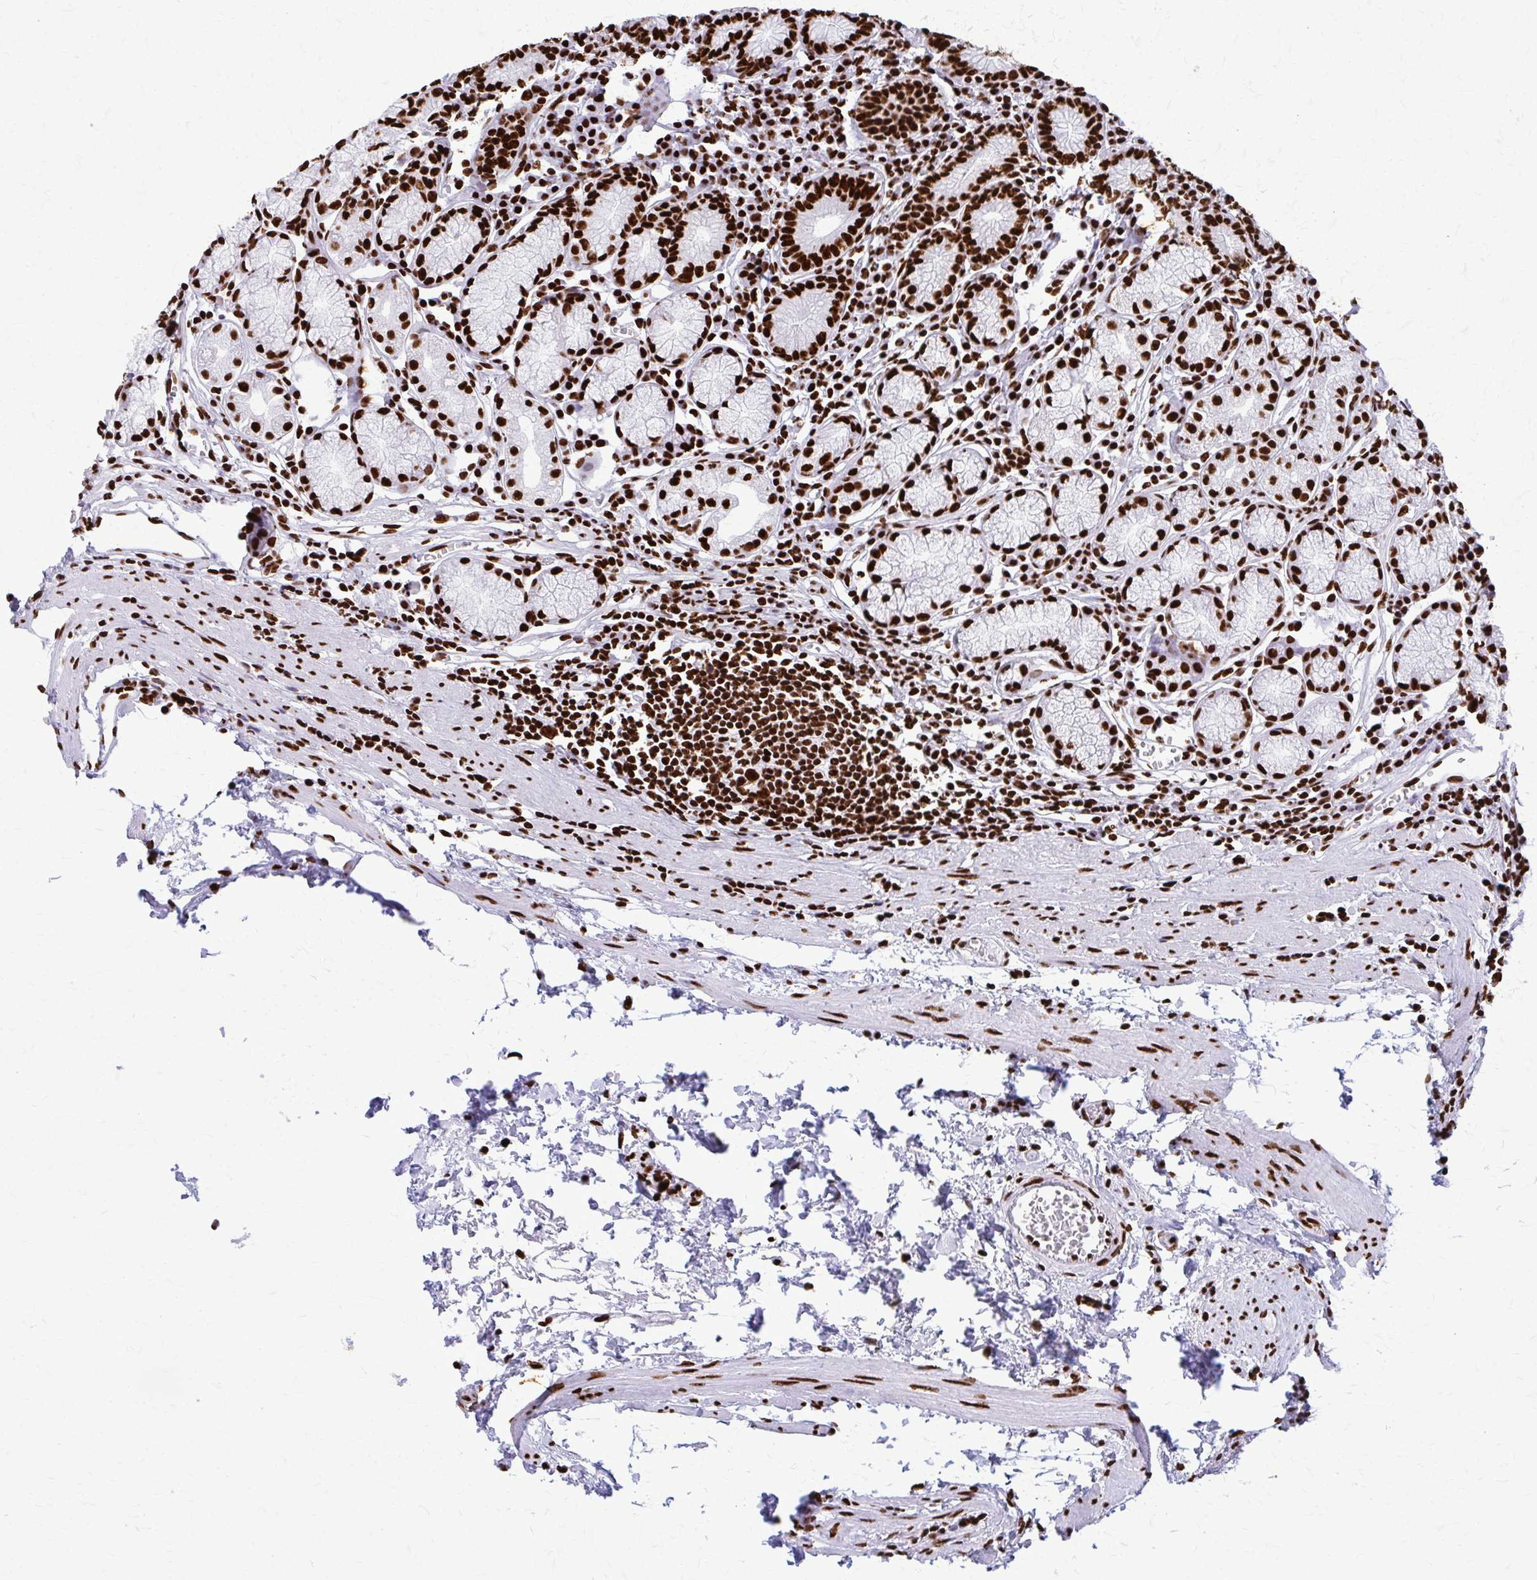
{"staining": {"intensity": "strong", "quantity": ">75%", "location": "nuclear"}, "tissue": "stomach", "cell_type": "Glandular cells", "image_type": "normal", "snomed": [{"axis": "morphology", "description": "Normal tissue, NOS"}, {"axis": "topography", "description": "Stomach"}], "caption": "The immunohistochemical stain shows strong nuclear positivity in glandular cells of normal stomach.", "gene": "SFPQ", "patient": {"sex": "male", "age": 55}}